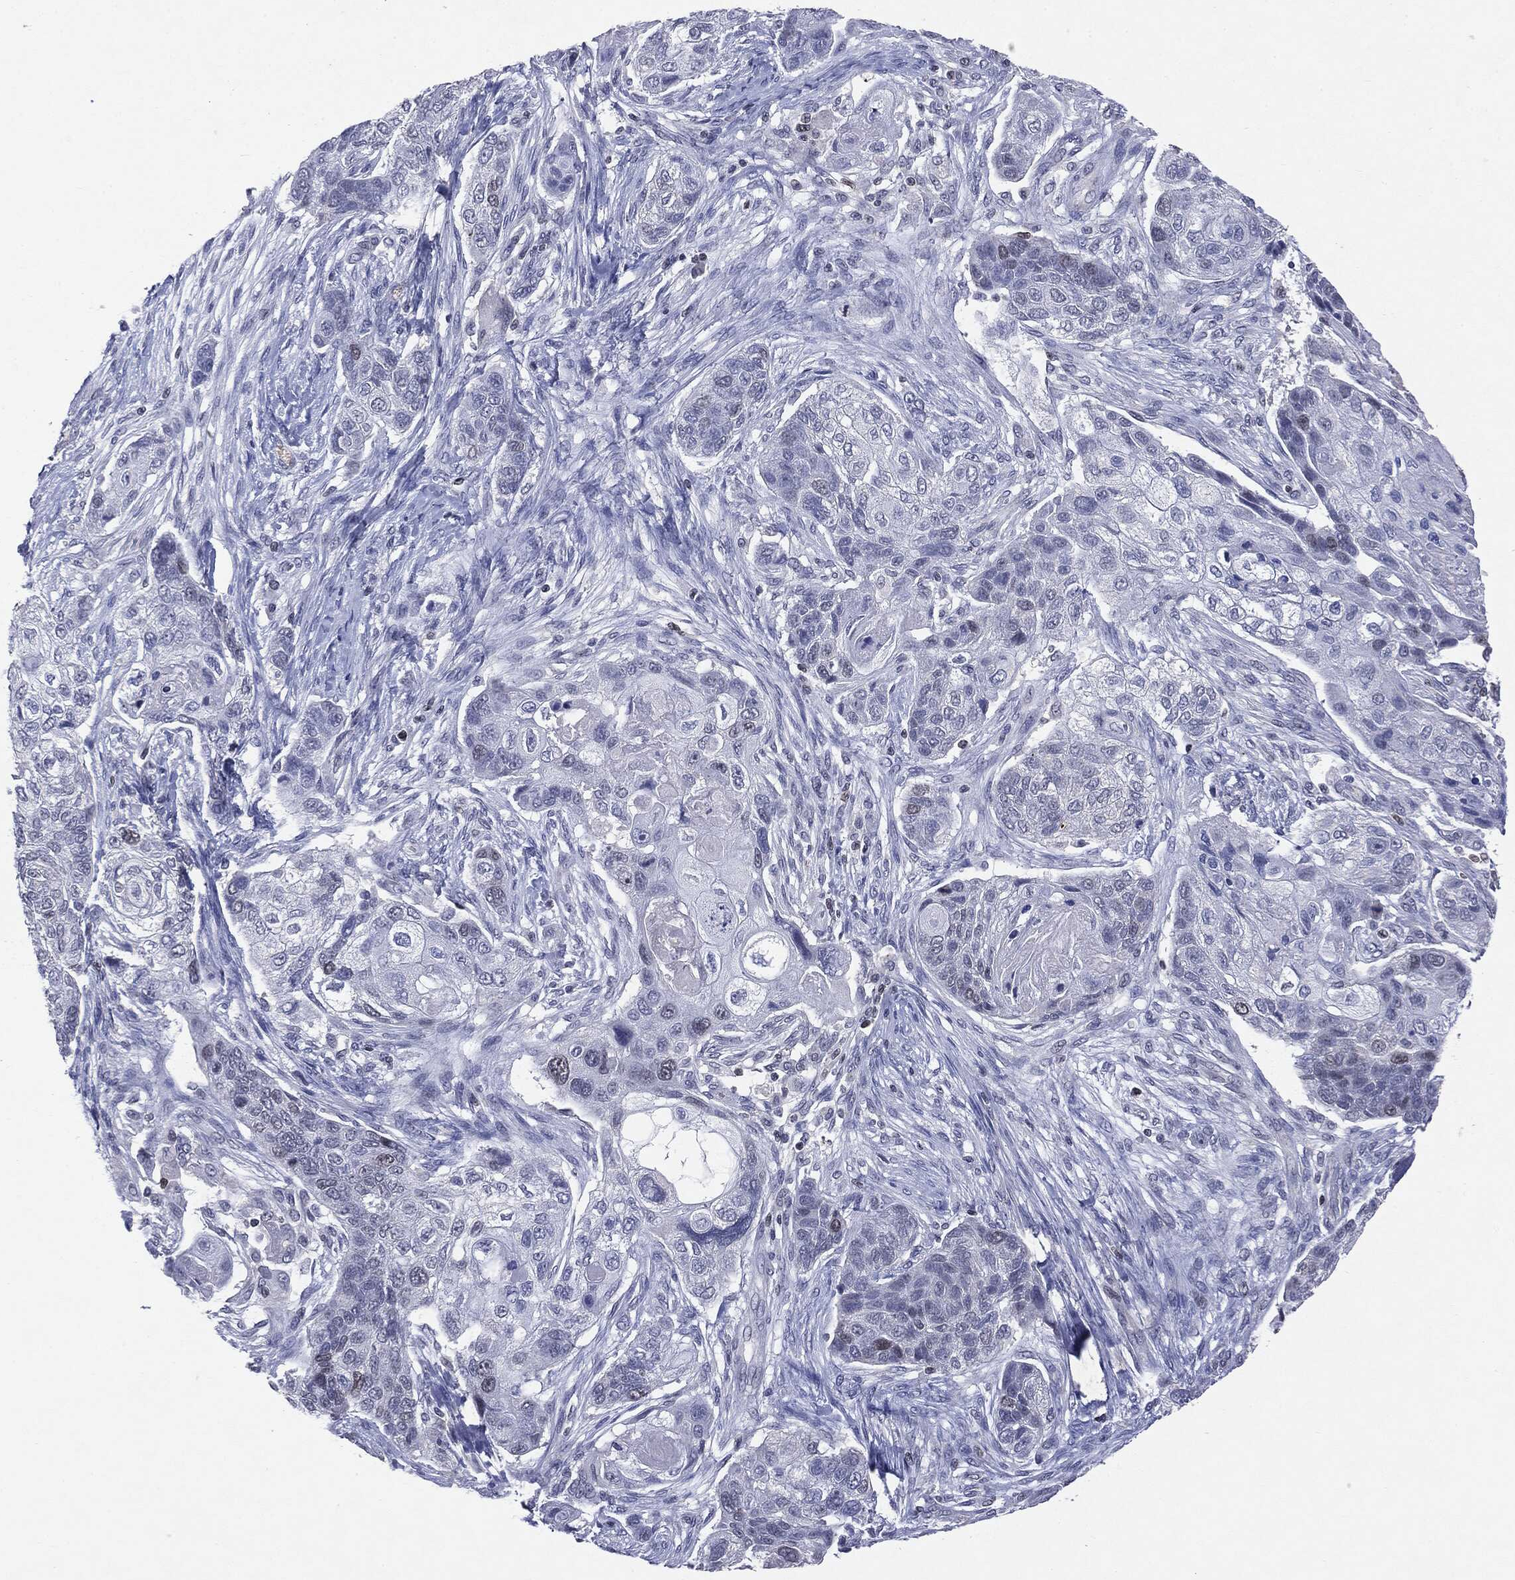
{"staining": {"intensity": "negative", "quantity": "none", "location": "none"}, "tissue": "lung cancer", "cell_type": "Tumor cells", "image_type": "cancer", "snomed": [{"axis": "morphology", "description": "Normal tissue, NOS"}, {"axis": "morphology", "description": "Squamous cell carcinoma, NOS"}, {"axis": "topography", "description": "Bronchus"}, {"axis": "topography", "description": "Lung"}], "caption": "Lung cancer stained for a protein using IHC shows no positivity tumor cells.", "gene": "KIF2C", "patient": {"sex": "male", "age": 69}}